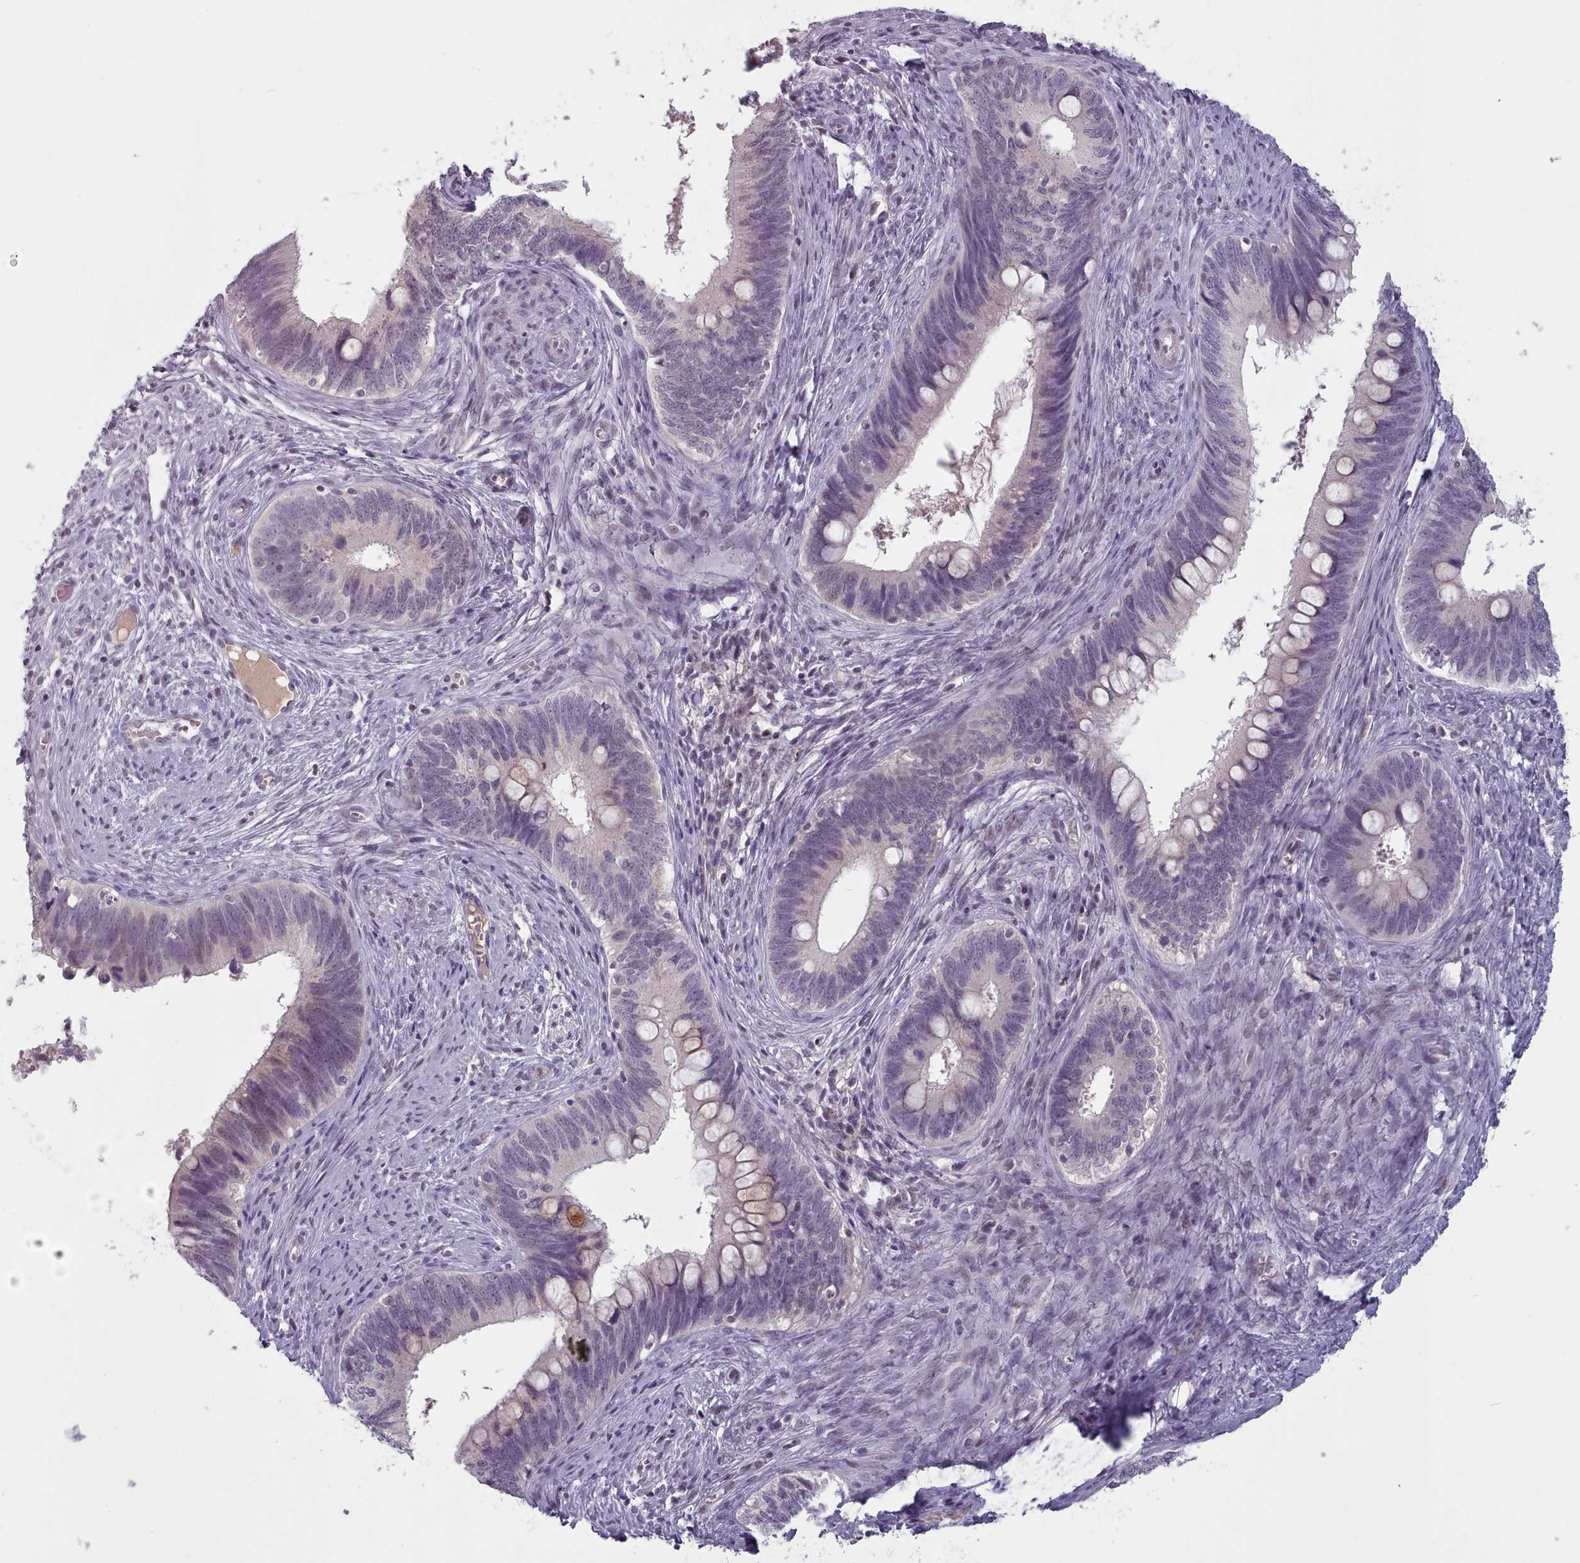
{"staining": {"intensity": "weak", "quantity": "<25%", "location": "nuclear"}, "tissue": "cervical cancer", "cell_type": "Tumor cells", "image_type": "cancer", "snomed": [{"axis": "morphology", "description": "Adenocarcinoma, NOS"}, {"axis": "topography", "description": "Cervix"}], "caption": "High power microscopy histopathology image of an immunohistochemistry (IHC) photomicrograph of adenocarcinoma (cervical), revealing no significant positivity in tumor cells. (Stains: DAB immunohistochemistry with hematoxylin counter stain, Microscopy: brightfield microscopy at high magnification).", "gene": "PBX4", "patient": {"sex": "female", "age": 42}}